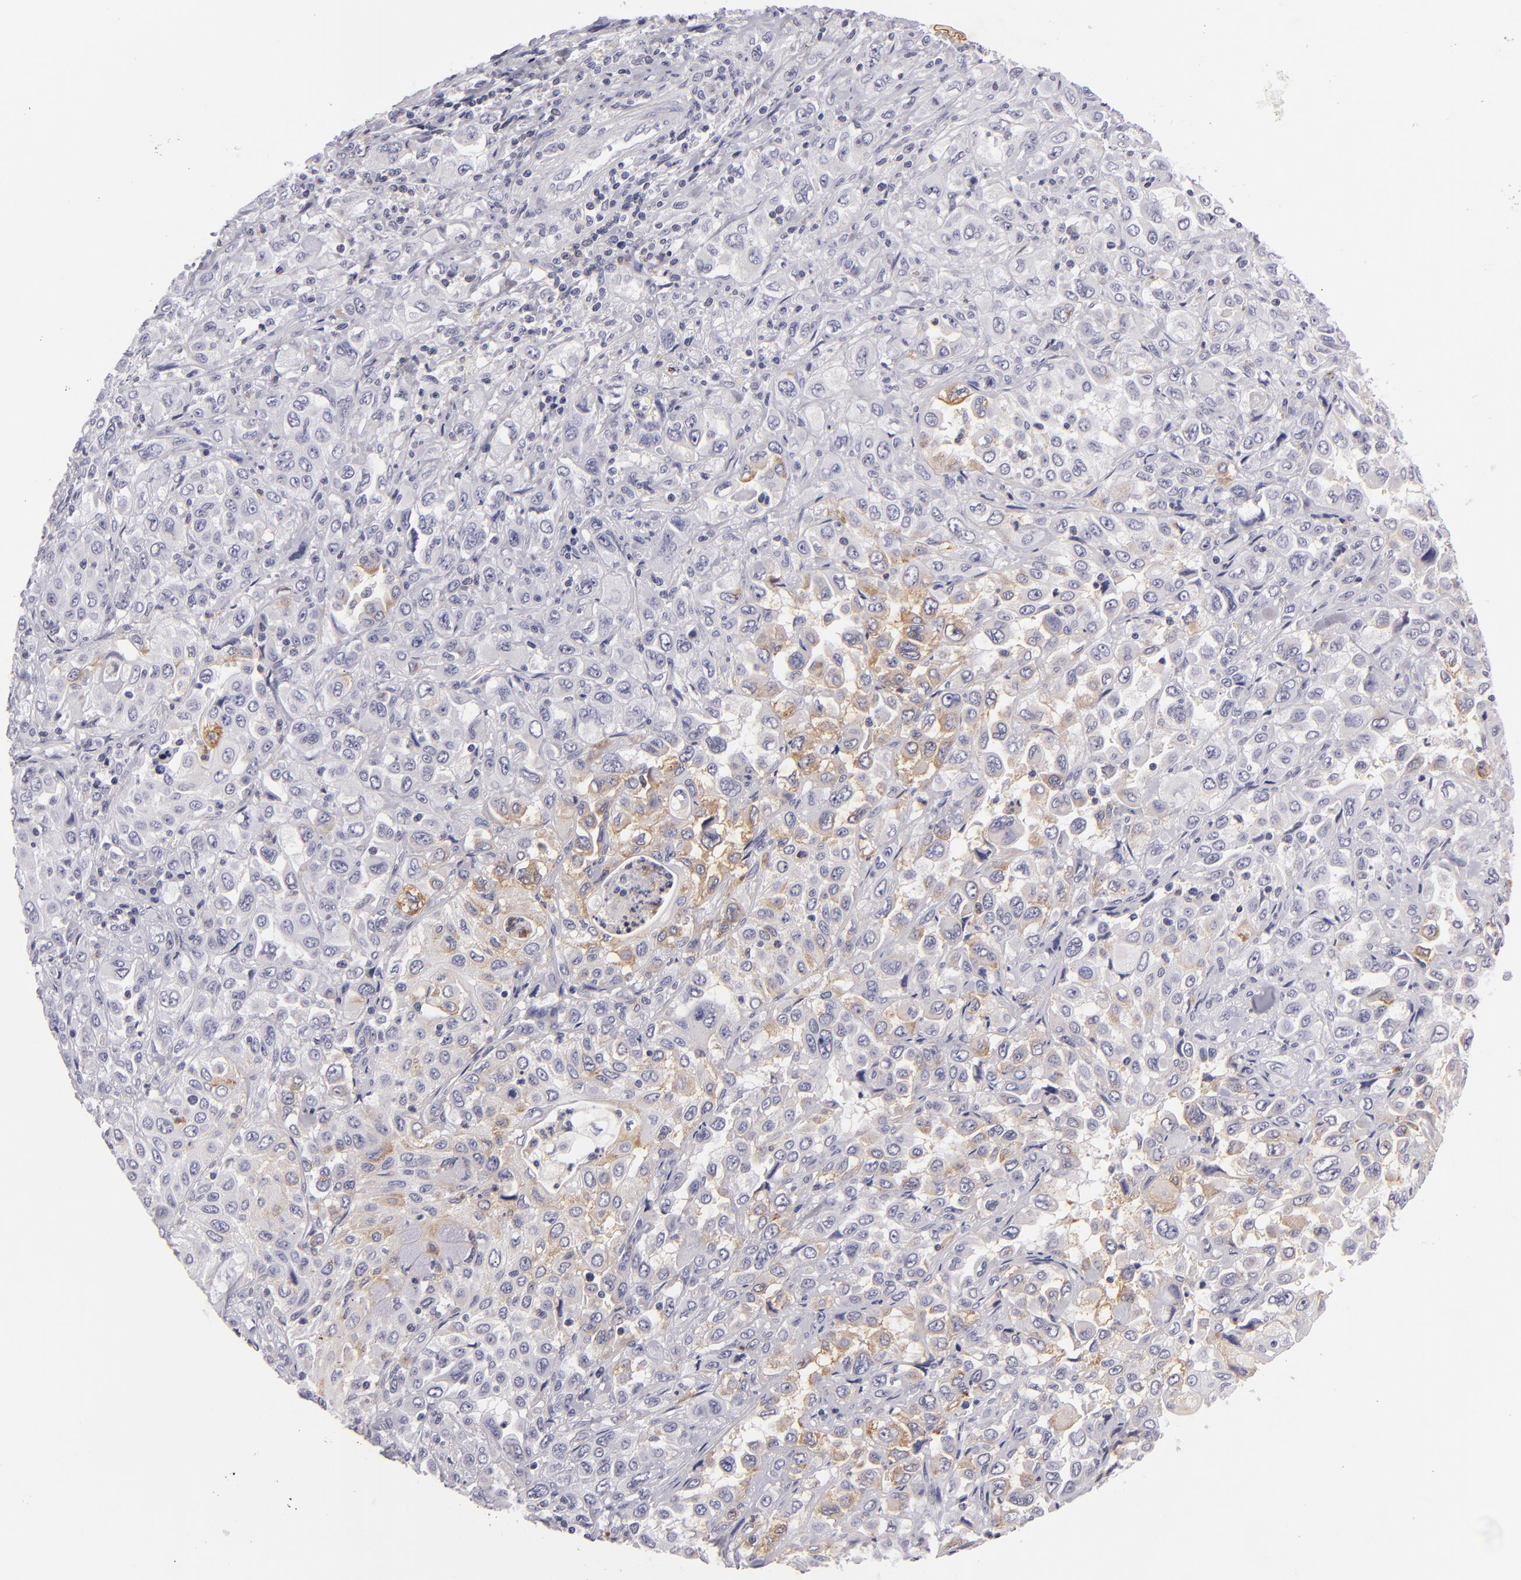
{"staining": {"intensity": "moderate", "quantity": "<25%", "location": "cytoplasmic/membranous"}, "tissue": "pancreatic cancer", "cell_type": "Tumor cells", "image_type": "cancer", "snomed": [{"axis": "morphology", "description": "Adenocarcinoma, NOS"}, {"axis": "topography", "description": "Pancreas"}], "caption": "Pancreatic adenocarcinoma stained for a protein (brown) displays moderate cytoplasmic/membranous positive expression in approximately <25% of tumor cells.", "gene": "TNNC1", "patient": {"sex": "male", "age": 70}}